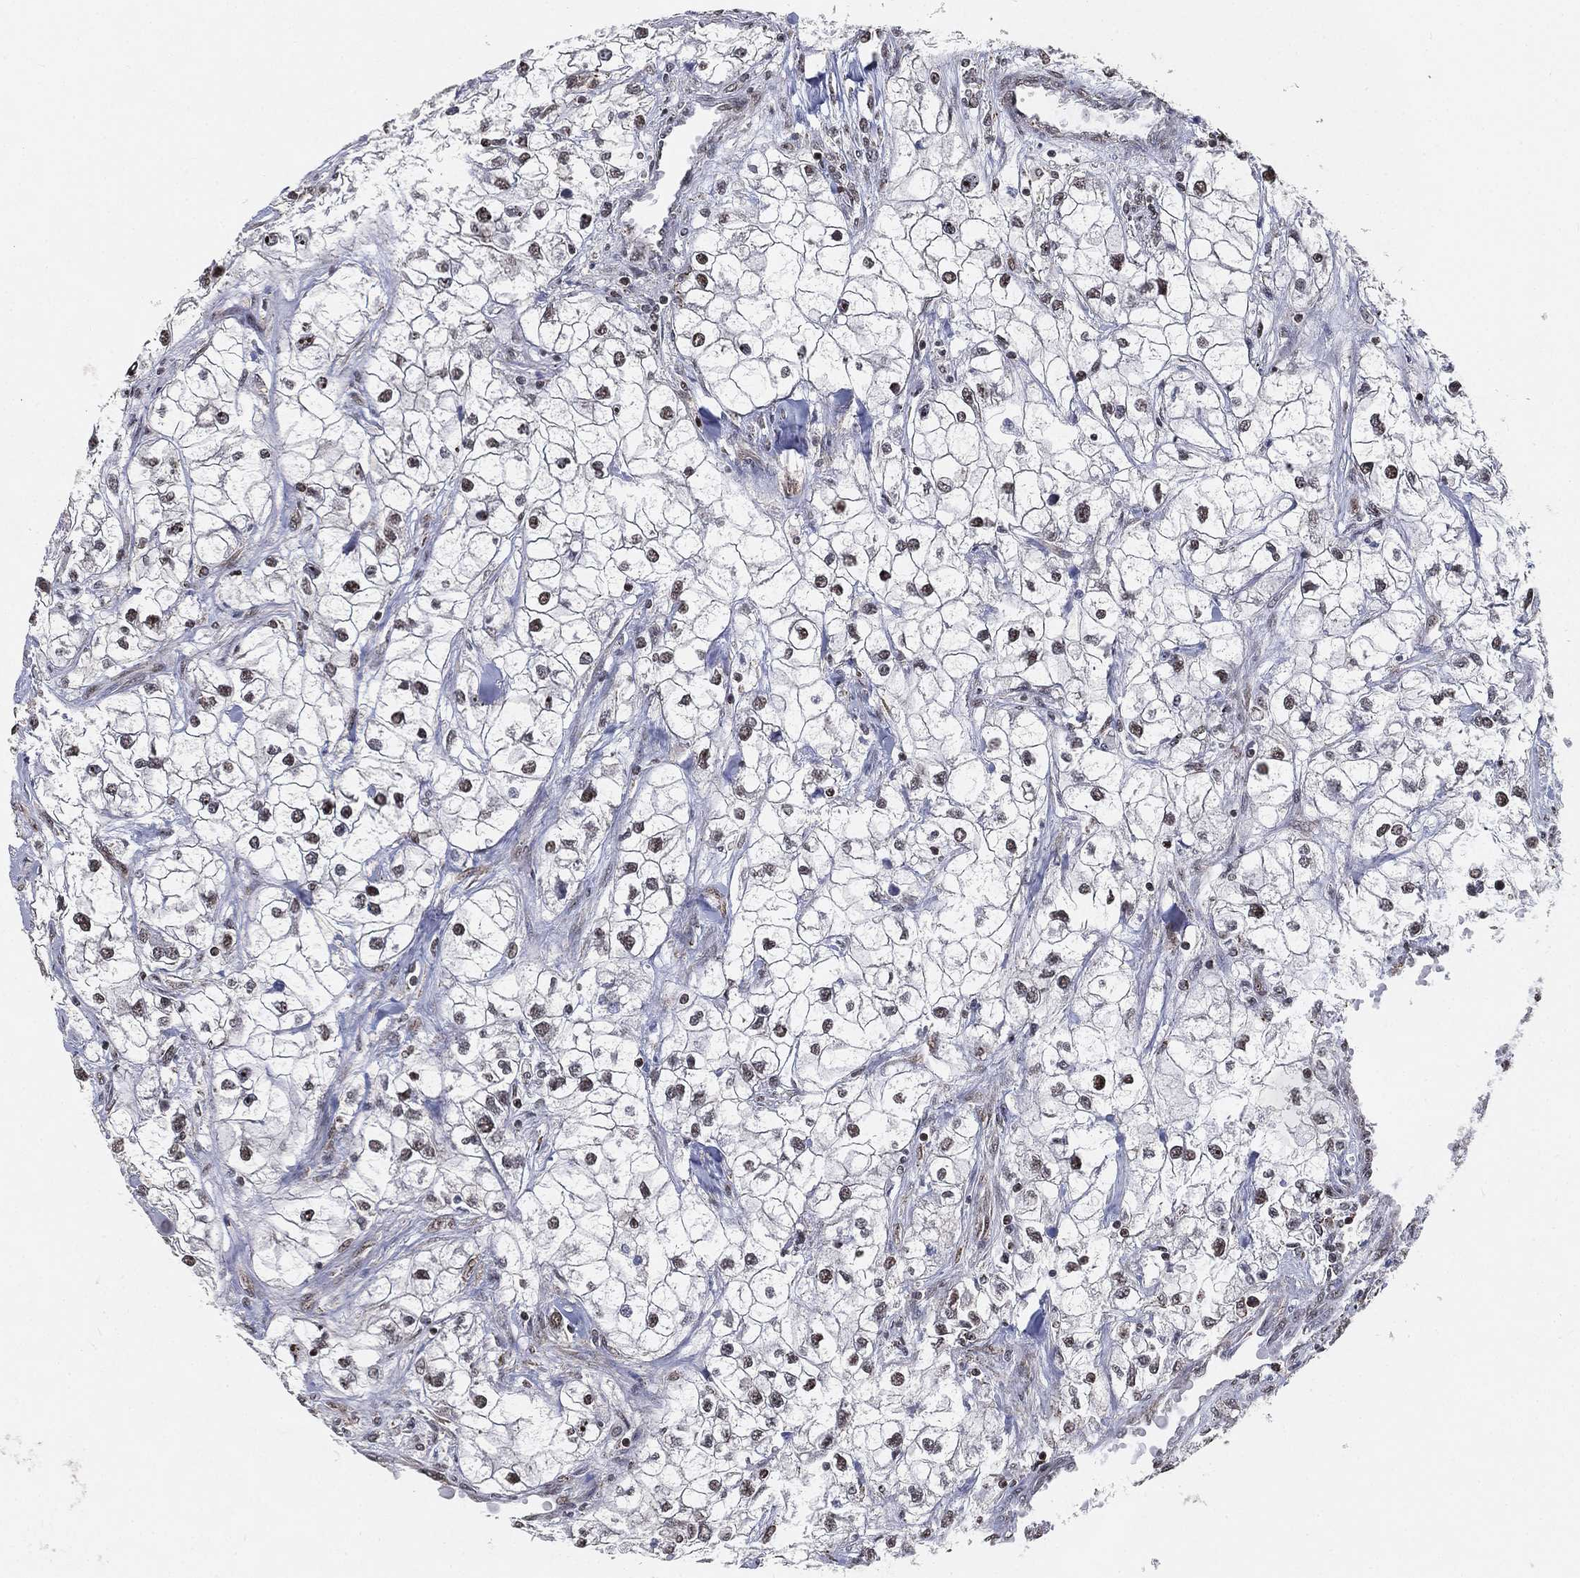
{"staining": {"intensity": "strong", "quantity": "<25%", "location": "nuclear"}, "tissue": "renal cancer", "cell_type": "Tumor cells", "image_type": "cancer", "snomed": [{"axis": "morphology", "description": "Adenocarcinoma, NOS"}, {"axis": "topography", "description": "Kidney"}], "caption": "Renal cancer (adenocarcinoma) stained with a protein marker displays strong staining in tumor cells.", "gene": "RSRC2", "patient": {"sex": "male", "age": 59}}